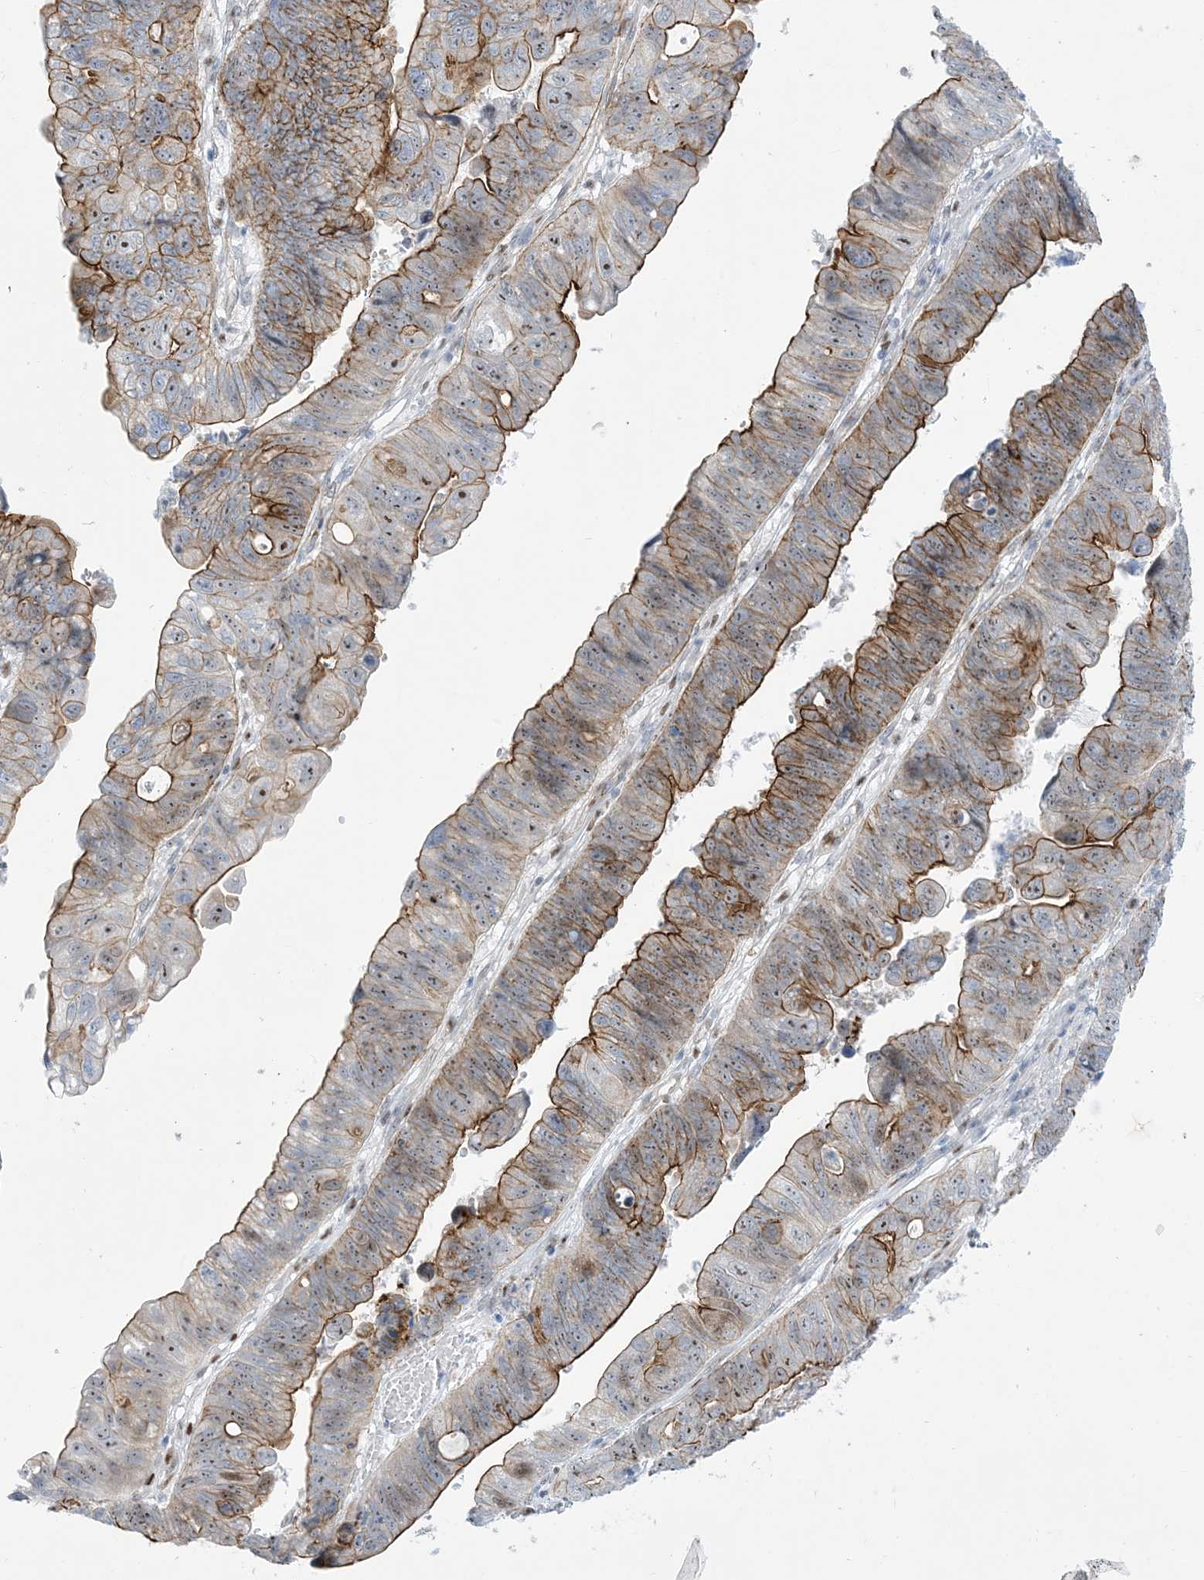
{"staining": {"intensity": "moderate", "quantity": ">75%", "location": "cytoplasmic/membranous,nuclear"}, "tissue": "stomach cancer", "cell_type": "Tumor cells", "image_type": "cancer", "snomed": [{"axis": "morphology", "description": "Adenocarcinoma, NOS"}, {"axis": "topography", "description": "Stomach"}], "caption": "DAB (3,3'-diaminobenzidine) immunohistochemical staining of human adenocarcinoma (stomach) reveals moderate cytoplasmic/membranous and nuclear protein positivity in about >75% of tumor cells. (DAB (3,3'-diaminobenzidine) = brown stain, brightfield microscopy at high magnification).", "gene": "MARS2", "patient": {"sex": "male", "age": 59}}